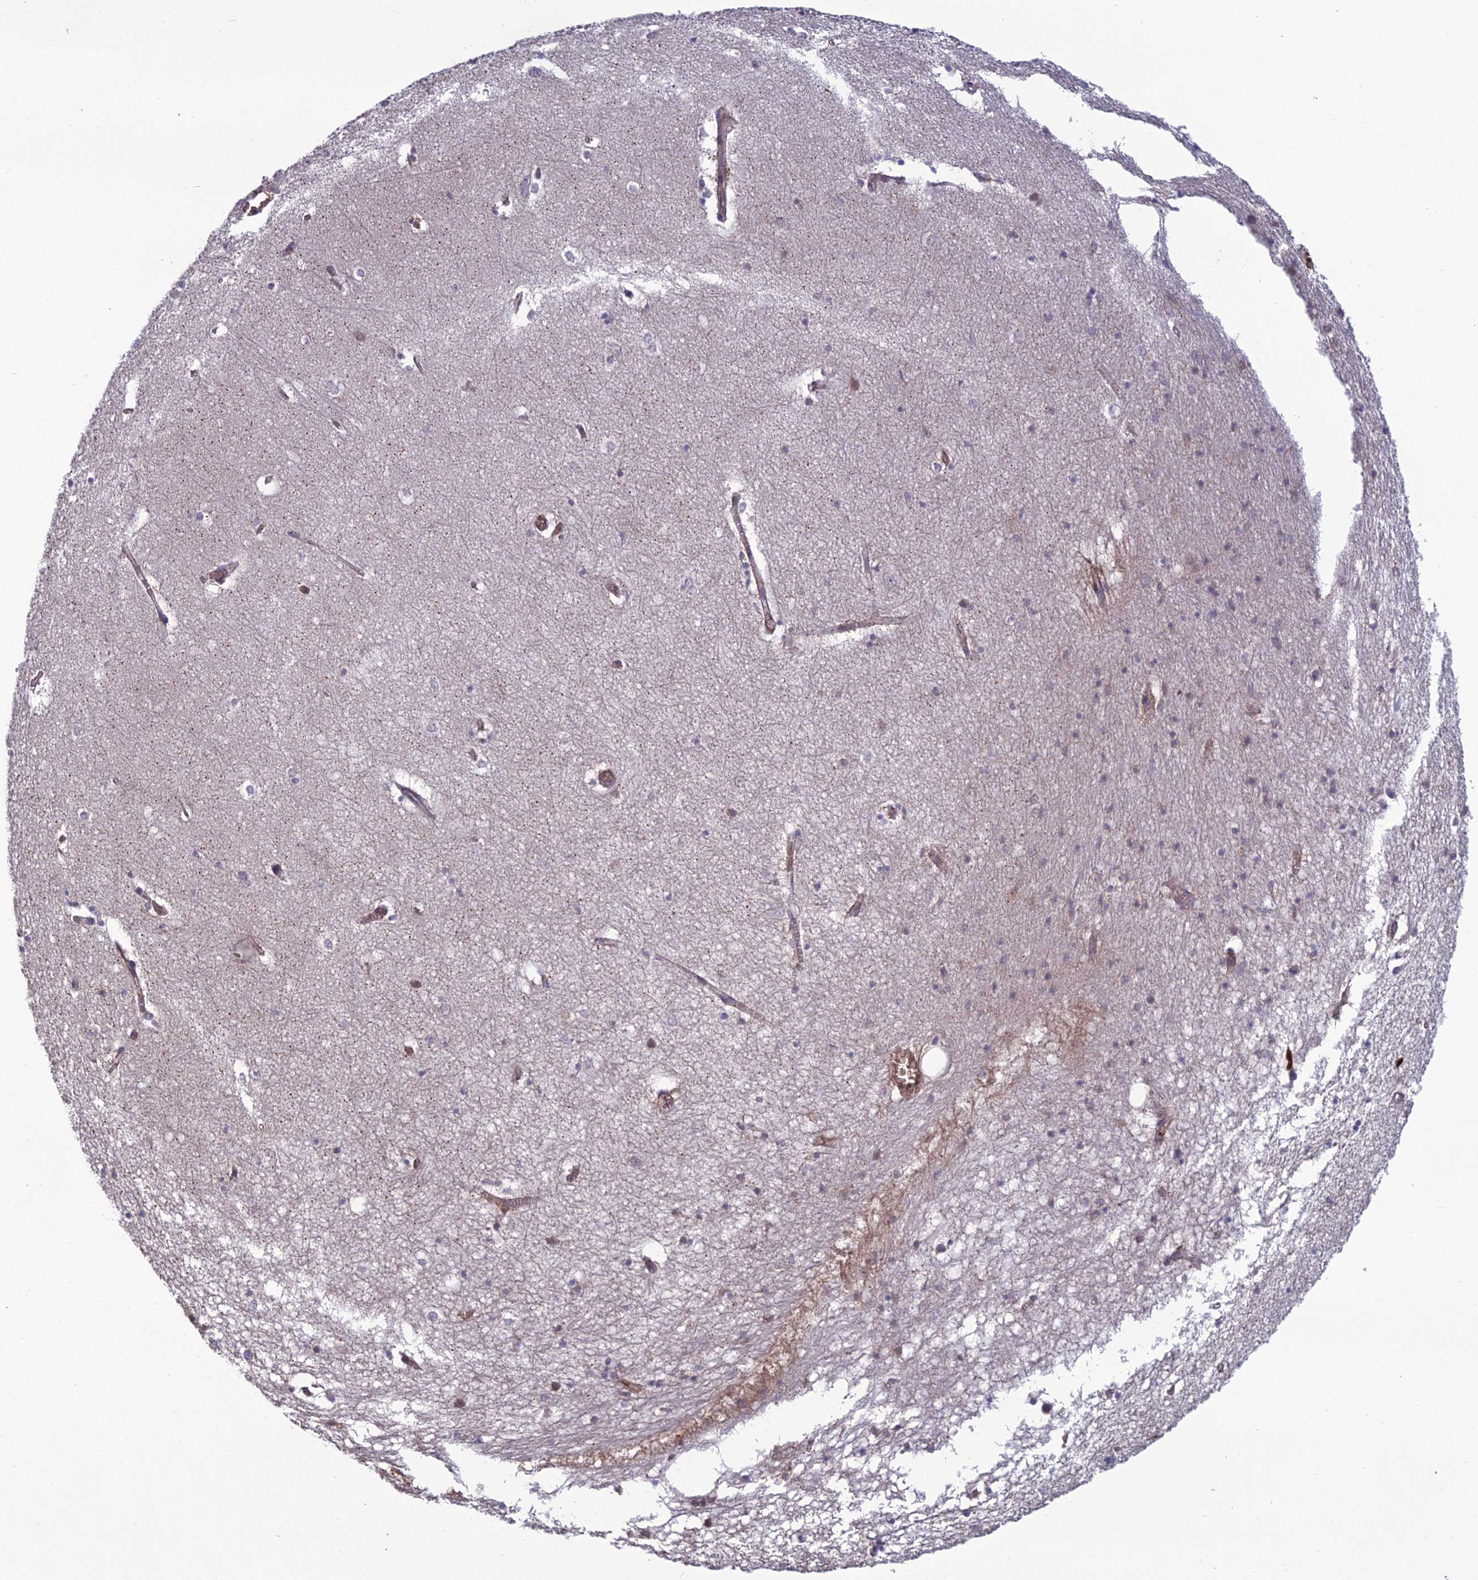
{"staining": {"intensity": "negative", "quantity": "none", "location": "none"}, "tissue": "hippocampus", "cell_type": "Glial cells", "image_type": "normal", "snomed": [{"axis": "morphology", "description": "Normal tissue, NOS"}, {"axis": "topography", "description": "Hippocampus"}], "caption": "Glial cells show no significant protein expression in unremarkable hippocampus.", "gene": "GALR2", "patient": {"sex": "female", "age": 64}}